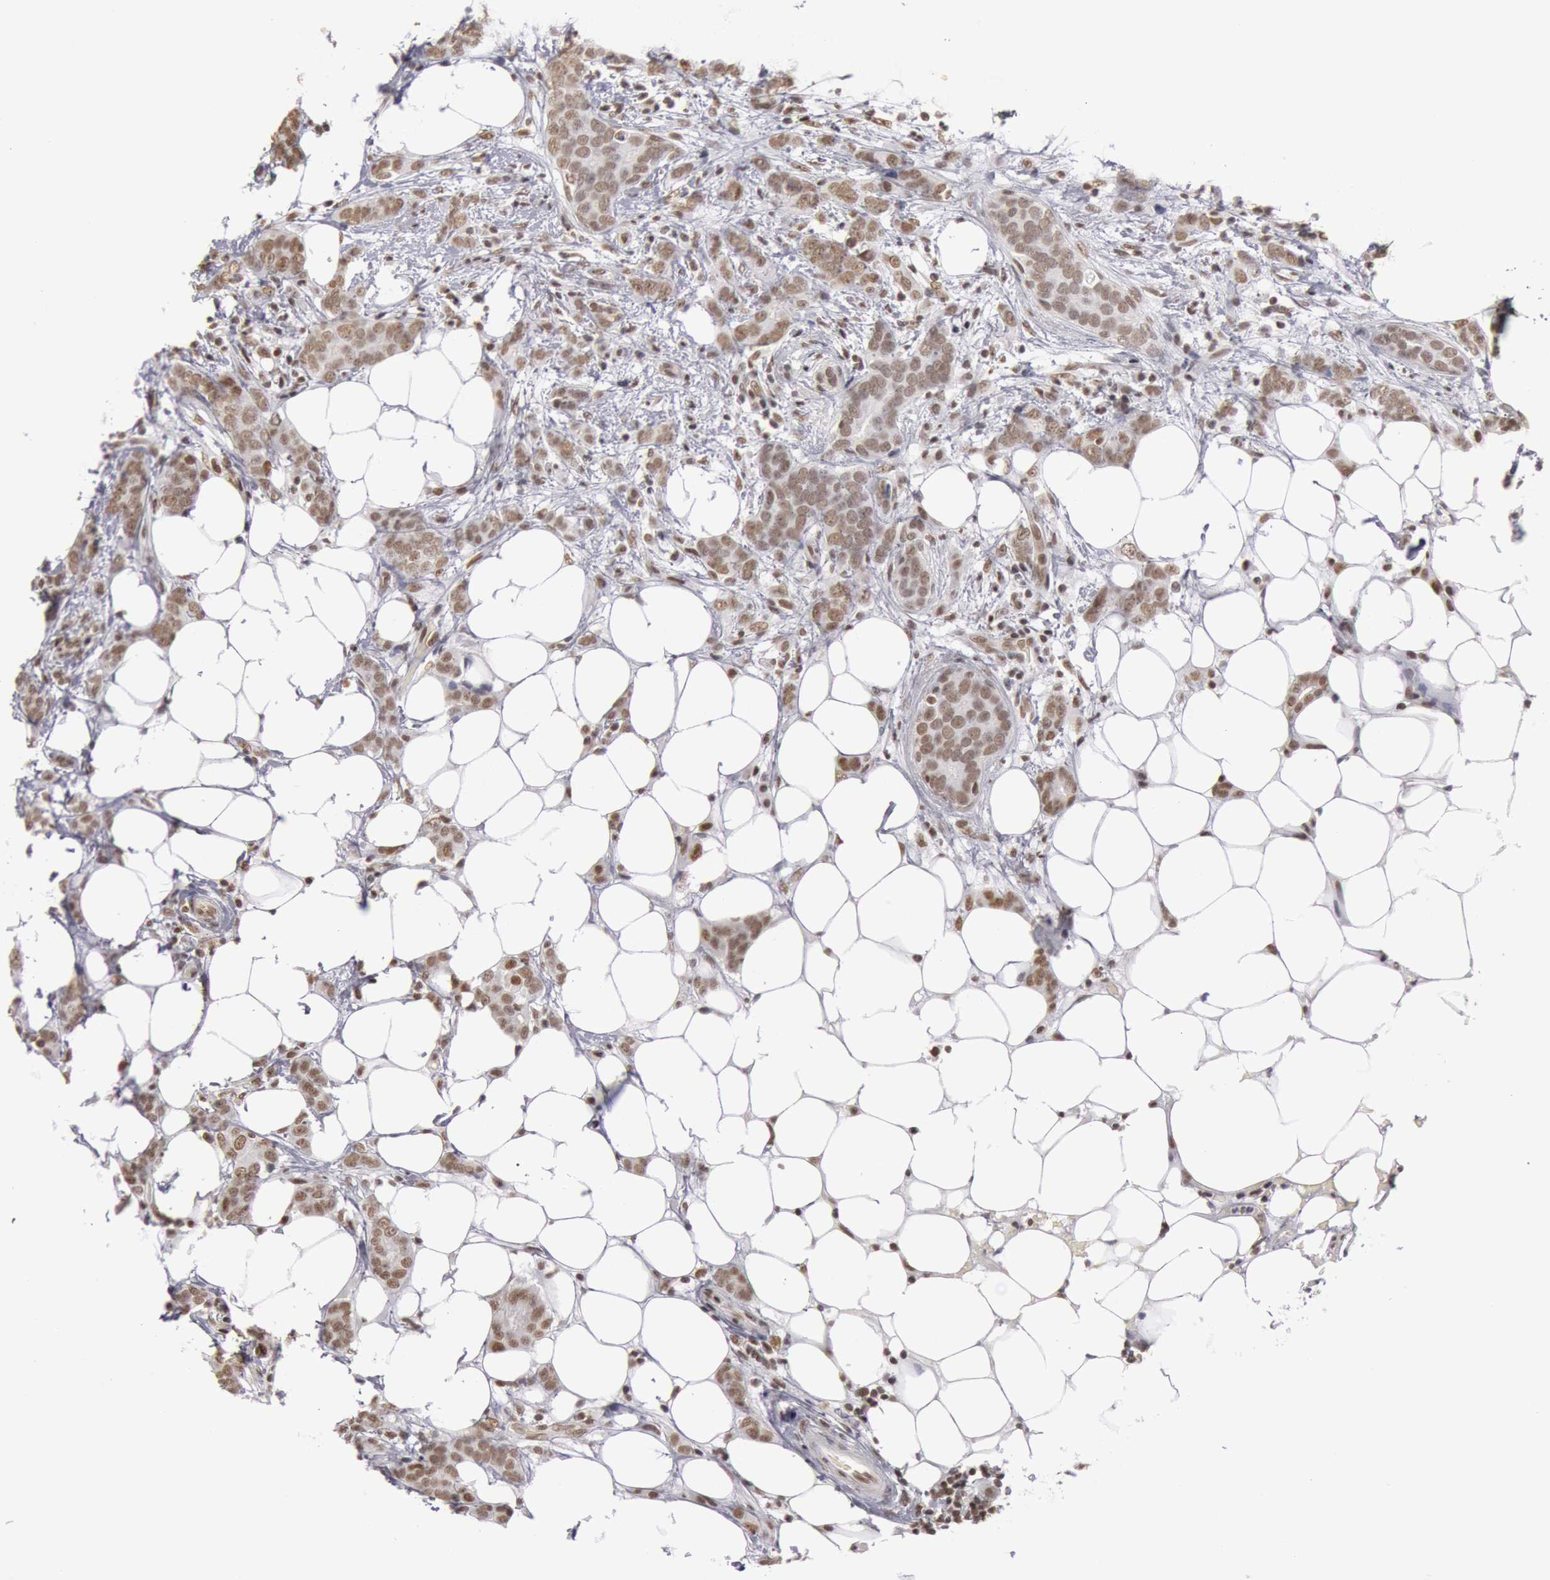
{"staining": {"intensity": "moderate", "quantity": ">75%", "location": "nuclear"}, "tissue": "breast cancer", "cell_type": "Tumor cells", "image_type": "cancer", "snomed": [{"axis": "morphology", "description": "Duct carcinoma"}, {"axis": "topography", "description": "Breast"}], "caption": "DAB immunohistochemical staining of human breast intraductal carcinoma exhibits moderate nuclear protein positivity in approximately >75% of tumor cells.", "gene": "ESS2", "patient": {"sex": "female", "age": 53}}